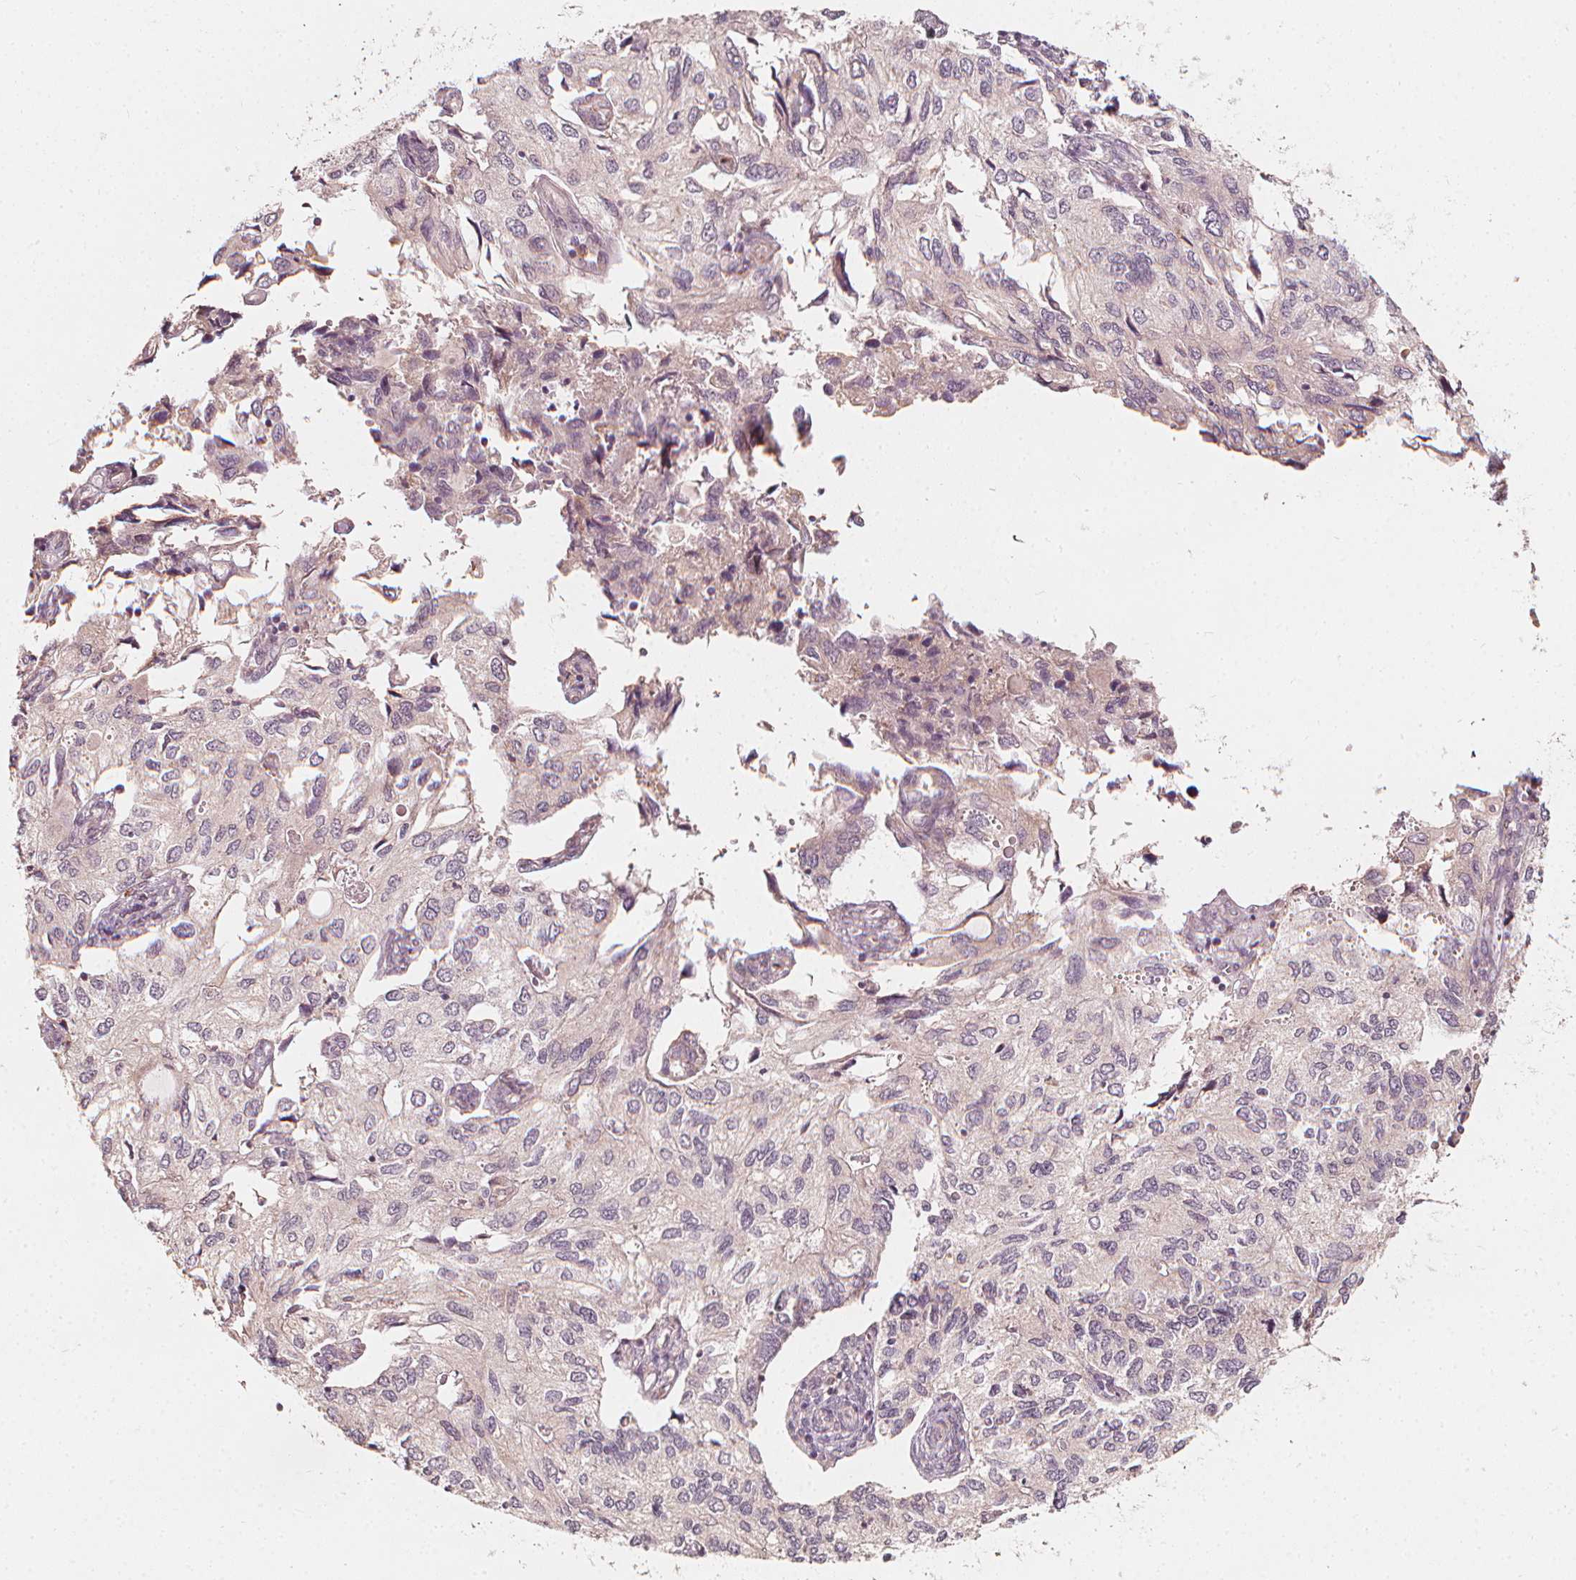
{"staining": {"intensity": "negative", "quantity": "none", "location": "none"}, "tissue": "endometrial cancer", "cell_type": "Tumor cells", "image_type": "cancer", "snomed": [{"axis": "morphology", "description": "Carcinoma, NOS"}, {"axis": "topography", "description": "Uterus"}], "caption": "Carcinoma (endometrial) stained for a protein using immunohistochemistry (IHC) displays no staining tumor cells.", "gene": "NPC1L1", "patient": {"sex": "female", "age": 76}}